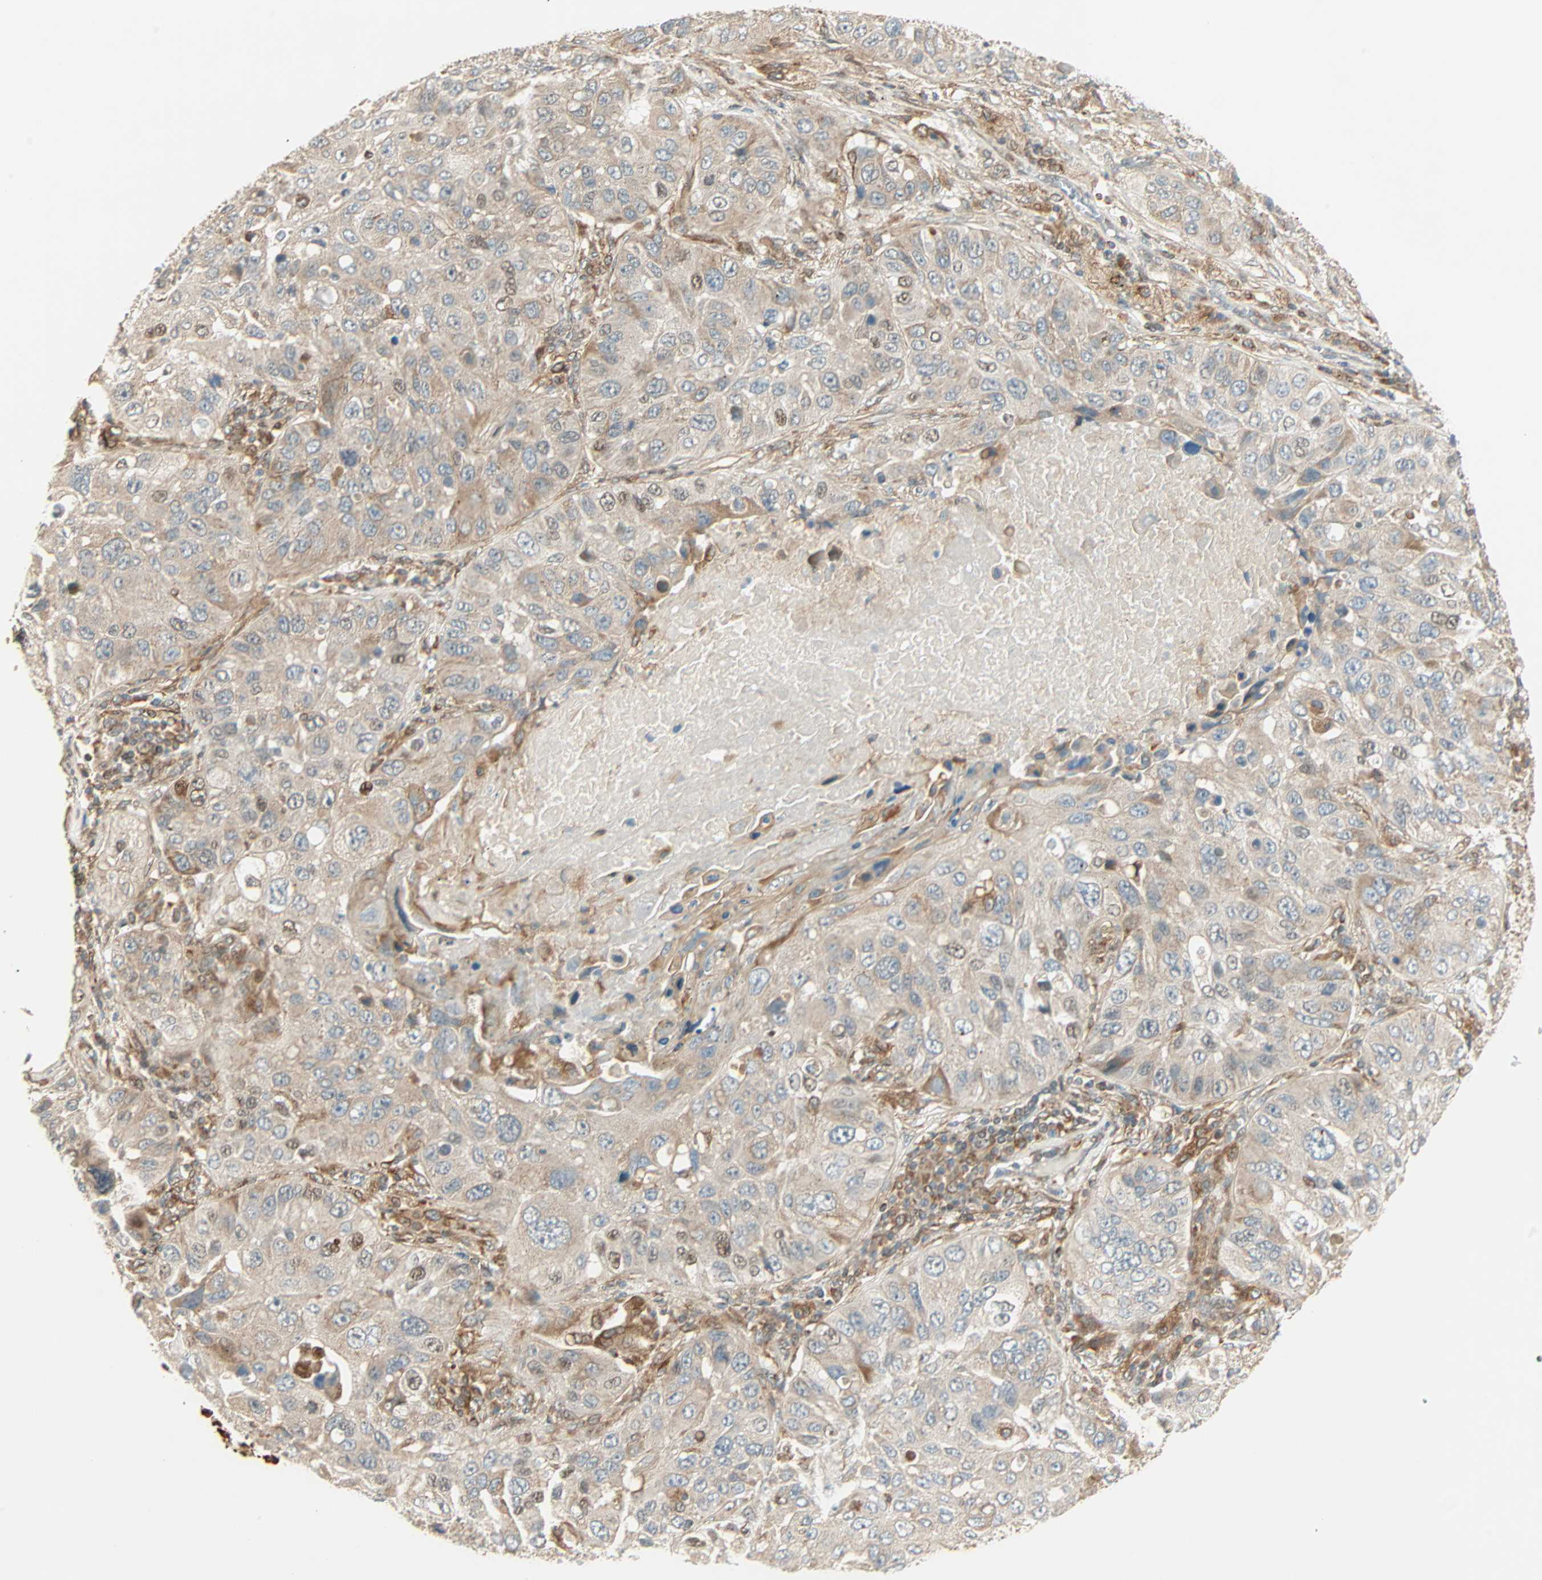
{"staining": {"intensity": "moderate", "quantity": ">75%", "location": "cytoplasmic/membranous,nuclear"}, "tissue": "lung cancer", "cell_type": "Tumor cells", "image_type": "cancer", "snomed": [{"axis": "morphology", "description": "Squamous cell carcinoma, NOS"}, {"axis": "topography", "description": "Lung"}], "caption": "Squamous cell carcinoma (lung) stained with a protein marker exhibits moderate staining in tumor cells.", "gene": "PNPLA6", "patient": {"sex": "male", "age": 57}}